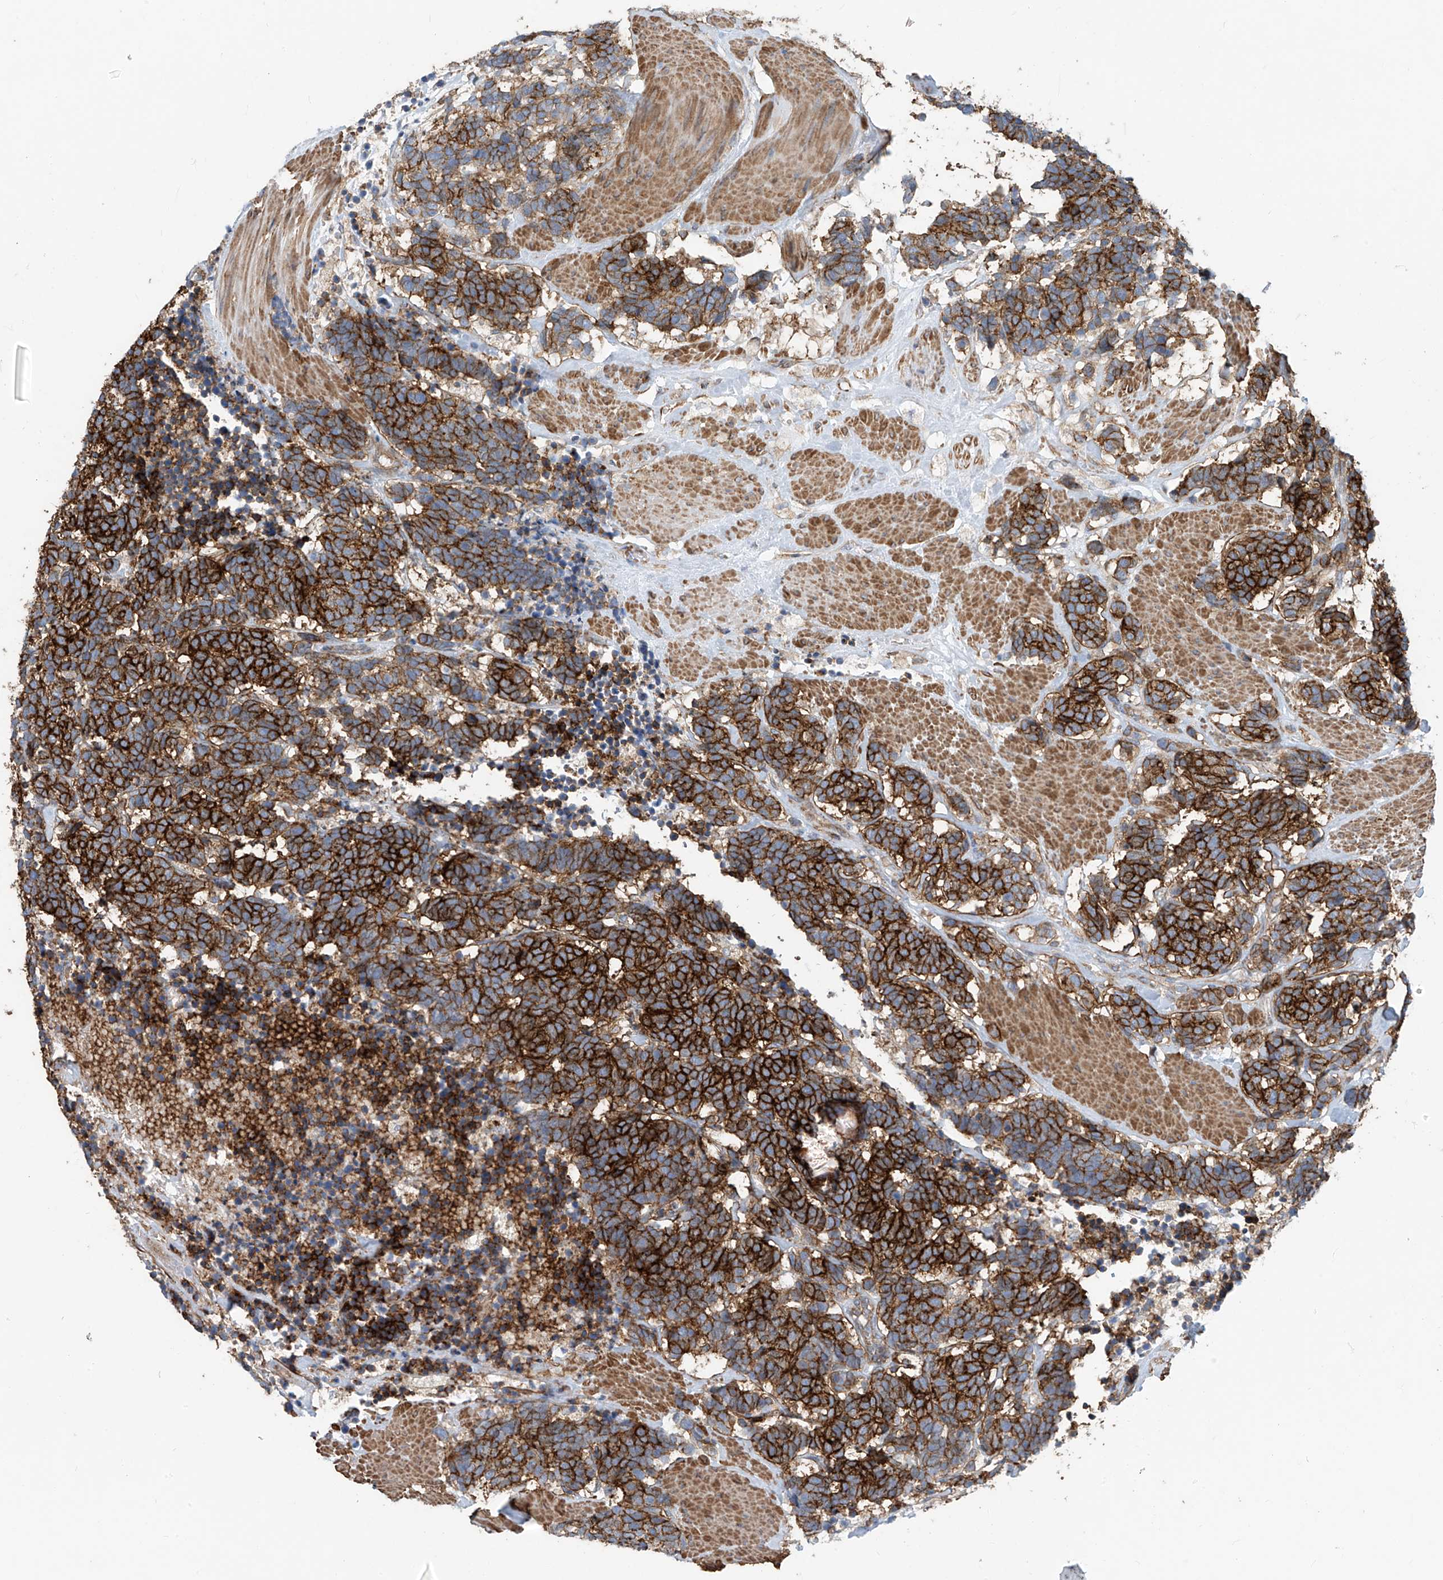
{"staining": {"intensity": "strong", "quantity": ">75%", "location": "cytoplasmic/membranous"}, "tissue": "carcinoid", "cell_type": "Tumor cells", "image_type": "cancer", "snomed": [{"axis": "morphology", "description": "Carcinoma, NOS"}, {"axis": "morphology", "description": "Carcinoid, malignant, NOS"}, {"axis": "topography", "description": "Urinary bladder"}], "caption": "Tumor cells exhibit strong cytoplasmic/membranous staining in approximately >75% of cells in carcinoid.", "gene": "SLC1A5", "patient": {"sex": "male", "age": 57}}